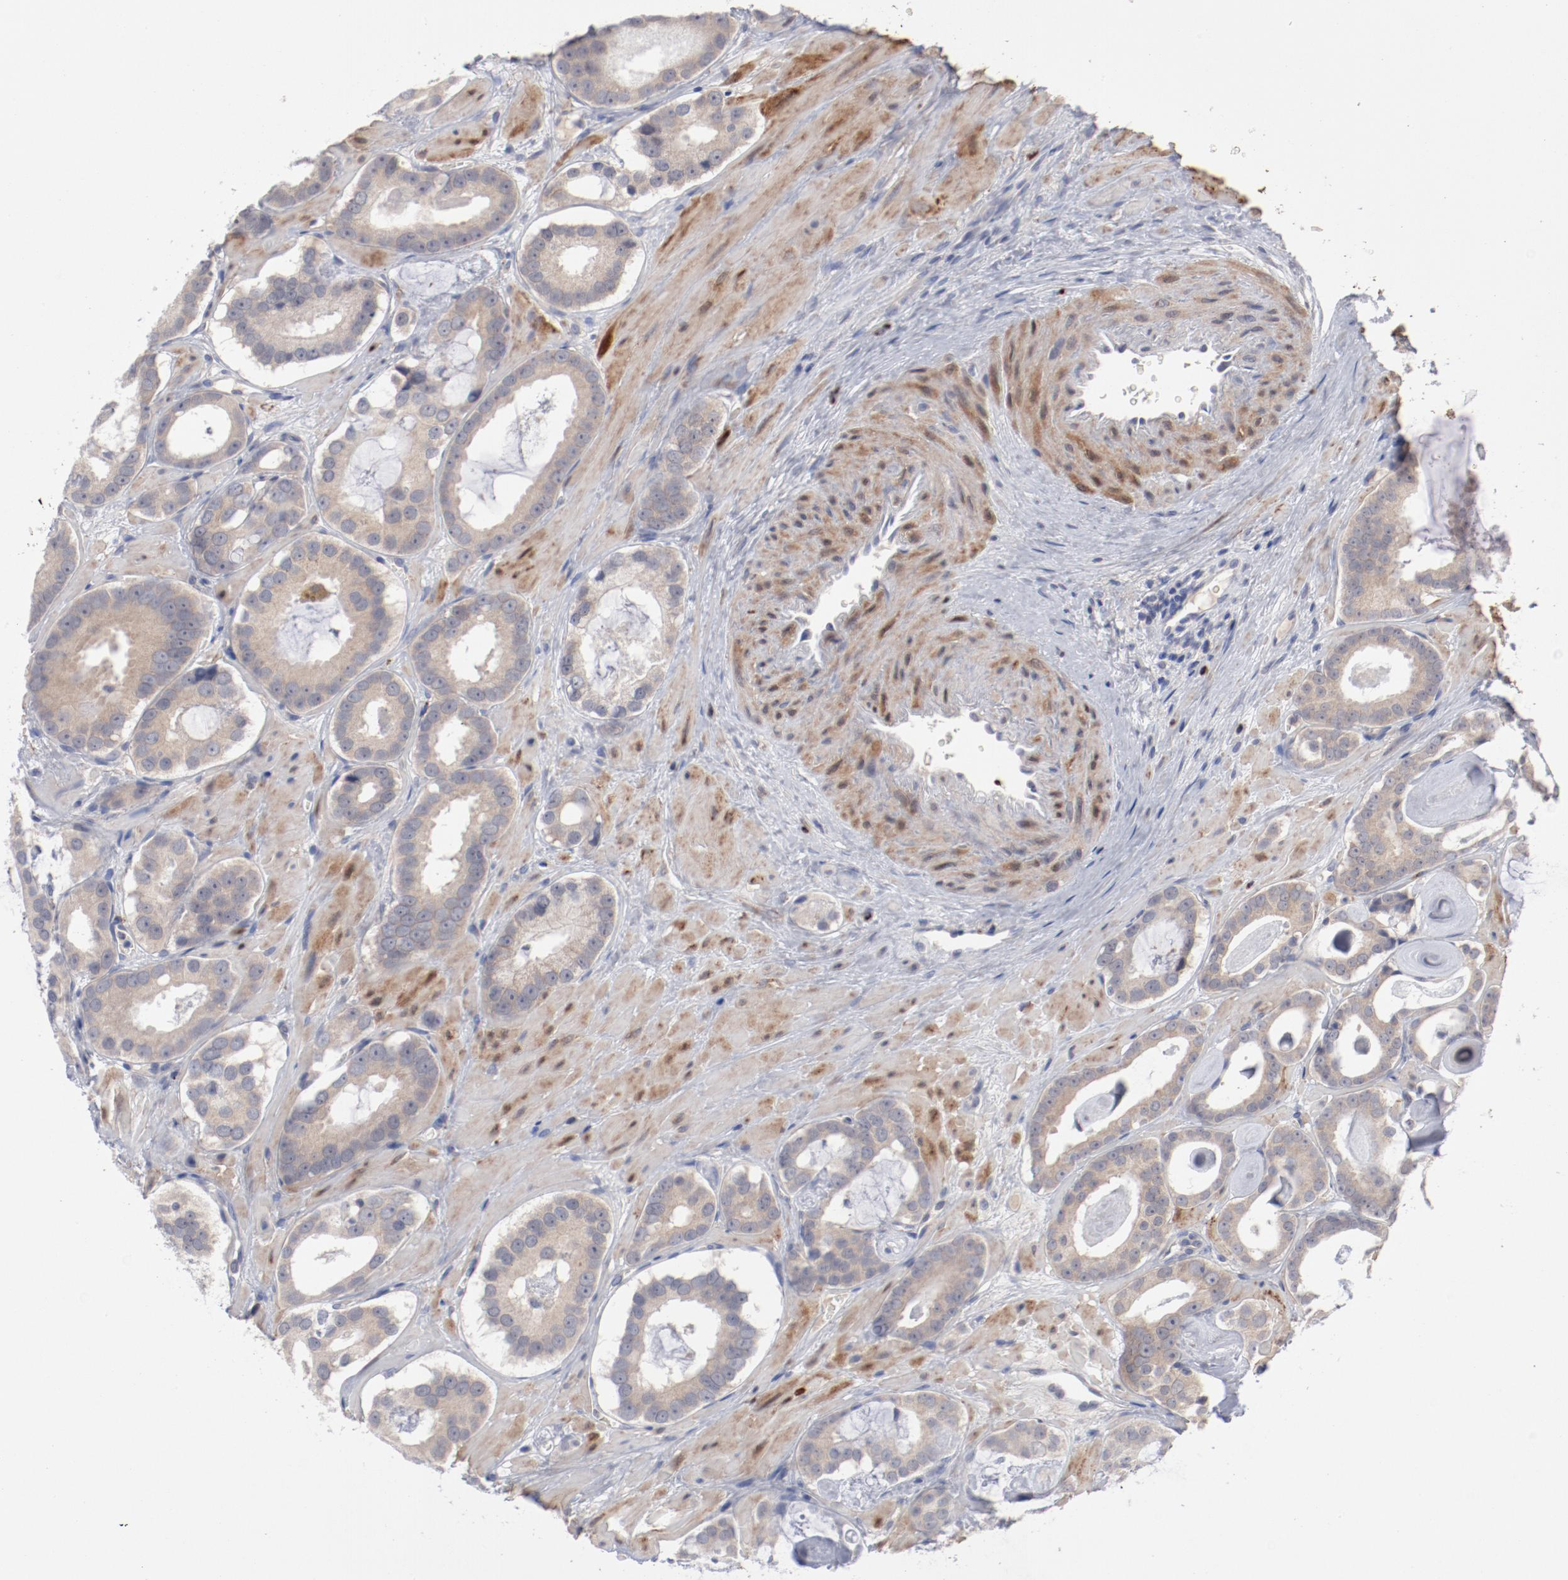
{"staining": {"intensity": "weak", "quantity": "25%-75%", "location": "cytoplasmic/membranous"}, "tissue": "prostate cancer", "cell_type": "Tumor cells", "image_type": "cancer", "snomed": [{"axis": "morphology", "description": "Adenocarcinoma, Low grade"}, {"axis": "topography", "description": "Prostate"}], "caption": "There is low levels of weak cytoplasmic/membranous positivity in tumor cells of low-grade adenocarcinoma (prostate), as demonstrated by immunohistochemical staining (brown color).", "gene": "SH3BGR", "patient": {"sex": "male", "age": 57}}